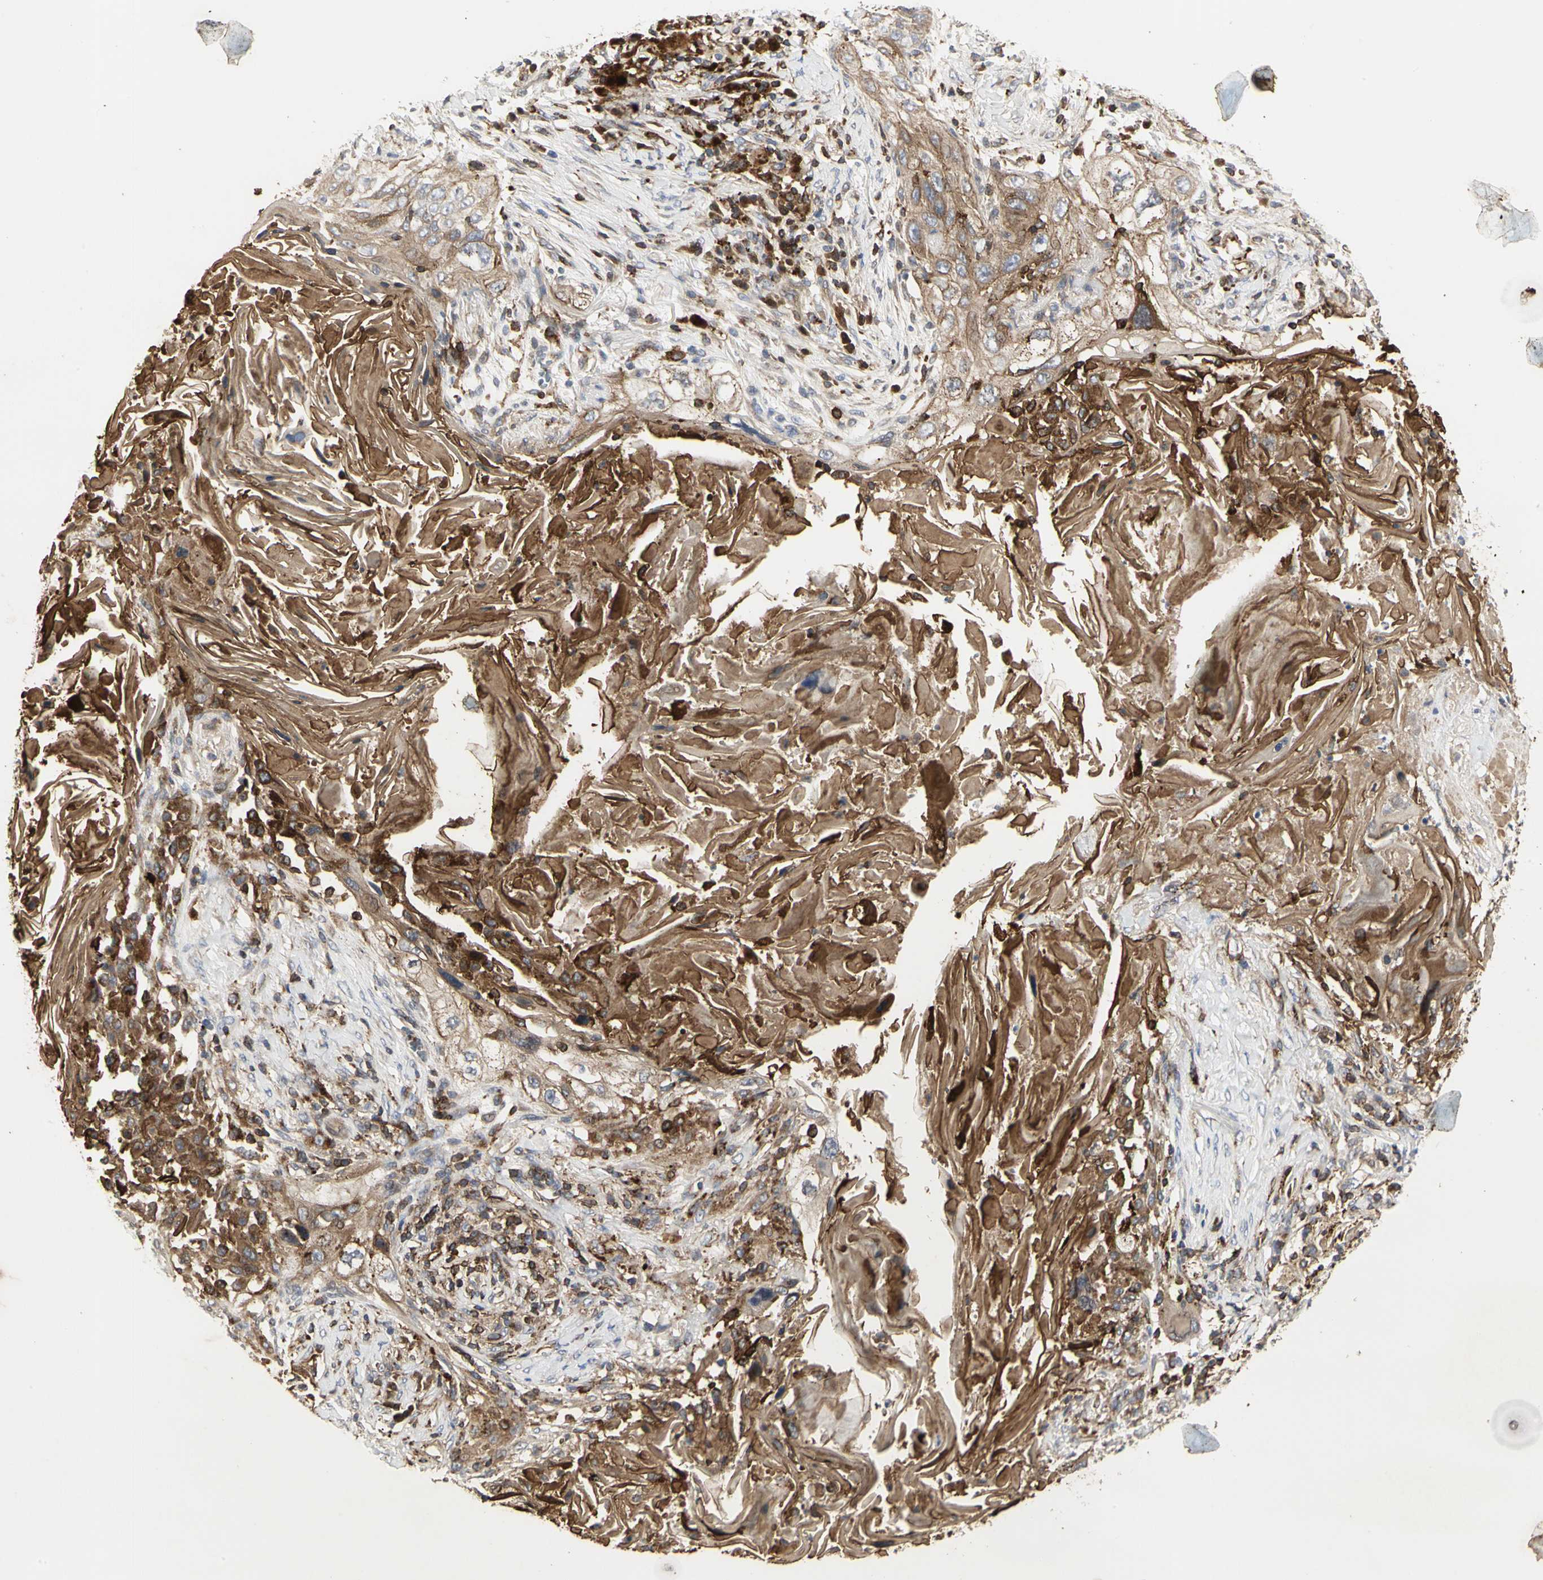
{"staining": {"intensity": "moderate", "quantity": ">75%", "location": "cytoplasmic/membranous"}, "tissue": "lung cancer", "cell_type": "Tumor cells", "image_type": "cancer", "snomed": [{"axis": "morphology", "description": "Squamous cell carcinoma, NOS"}, {"axis": "topography", "description": "Lung"}], "caption": "Lung cancer (squamous cell carcinoma) was stained to show a protein in brown. There is medium levels of moderate cytoplasmic/membranous expression in approximately >75% of tumor cells.", "gene": "NAPG", "patient": {"sex": "female", "age": 67}}